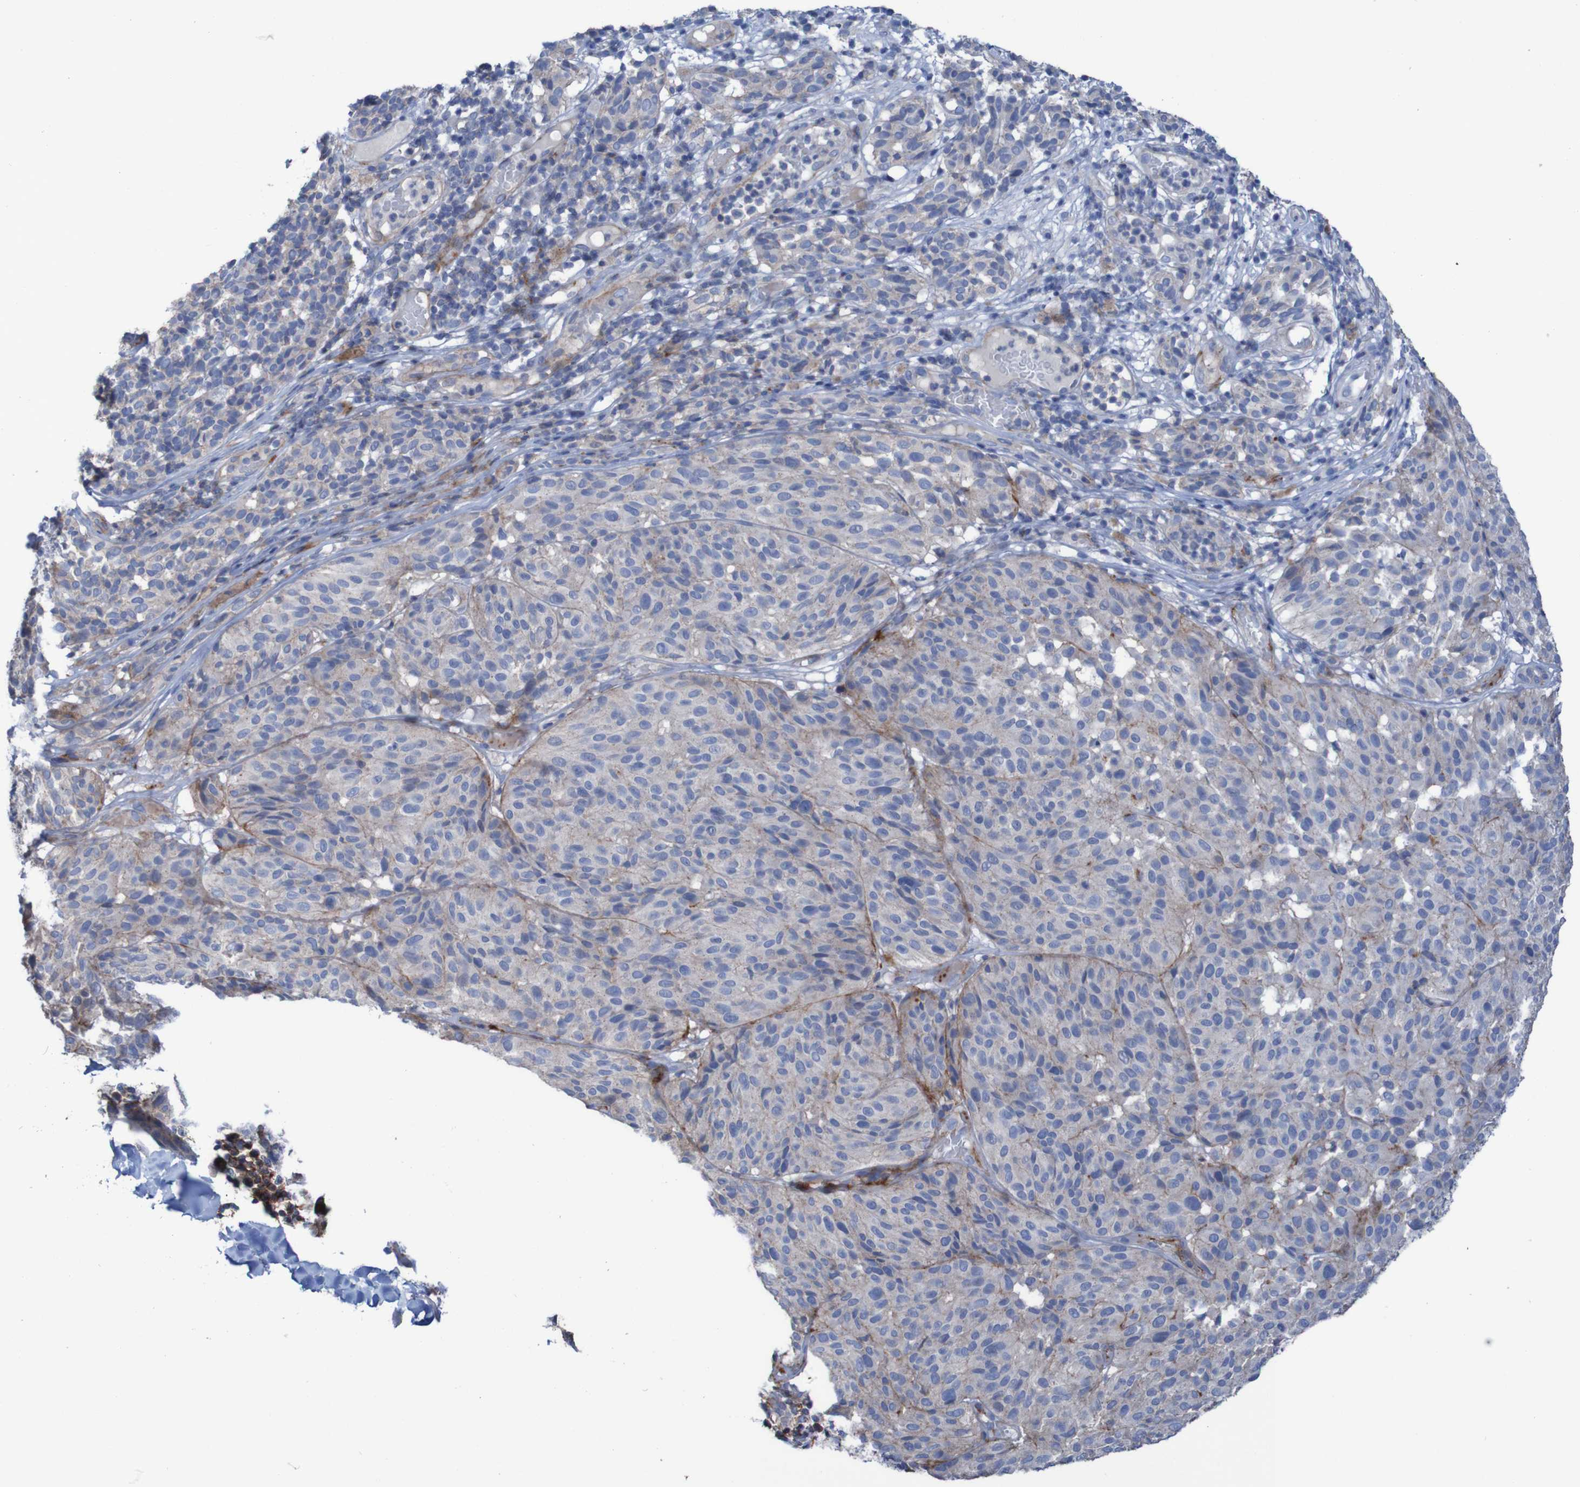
{"staining": {"intensity": "weak", "quantity": "<25%", "location": "cytoplasmic/membranous"}, "tissue": "melanoma", "cell_type": "Tumor cells", "image_type": "cancer", "snomed": [{"axis": "morphology", "description": "Malignant melanoma, NOS"}, {"axis": "topography", "description": "Skin"}], "caption": "A micrograph of human melanoma is negative for staining in tumor cells. (DAB (3,3'-diaminobenzidine) IHC visualized using brightfield microscopy, high magnification).", "gene": "RNF182", "patient": {"sex": "female", "age": 46}}